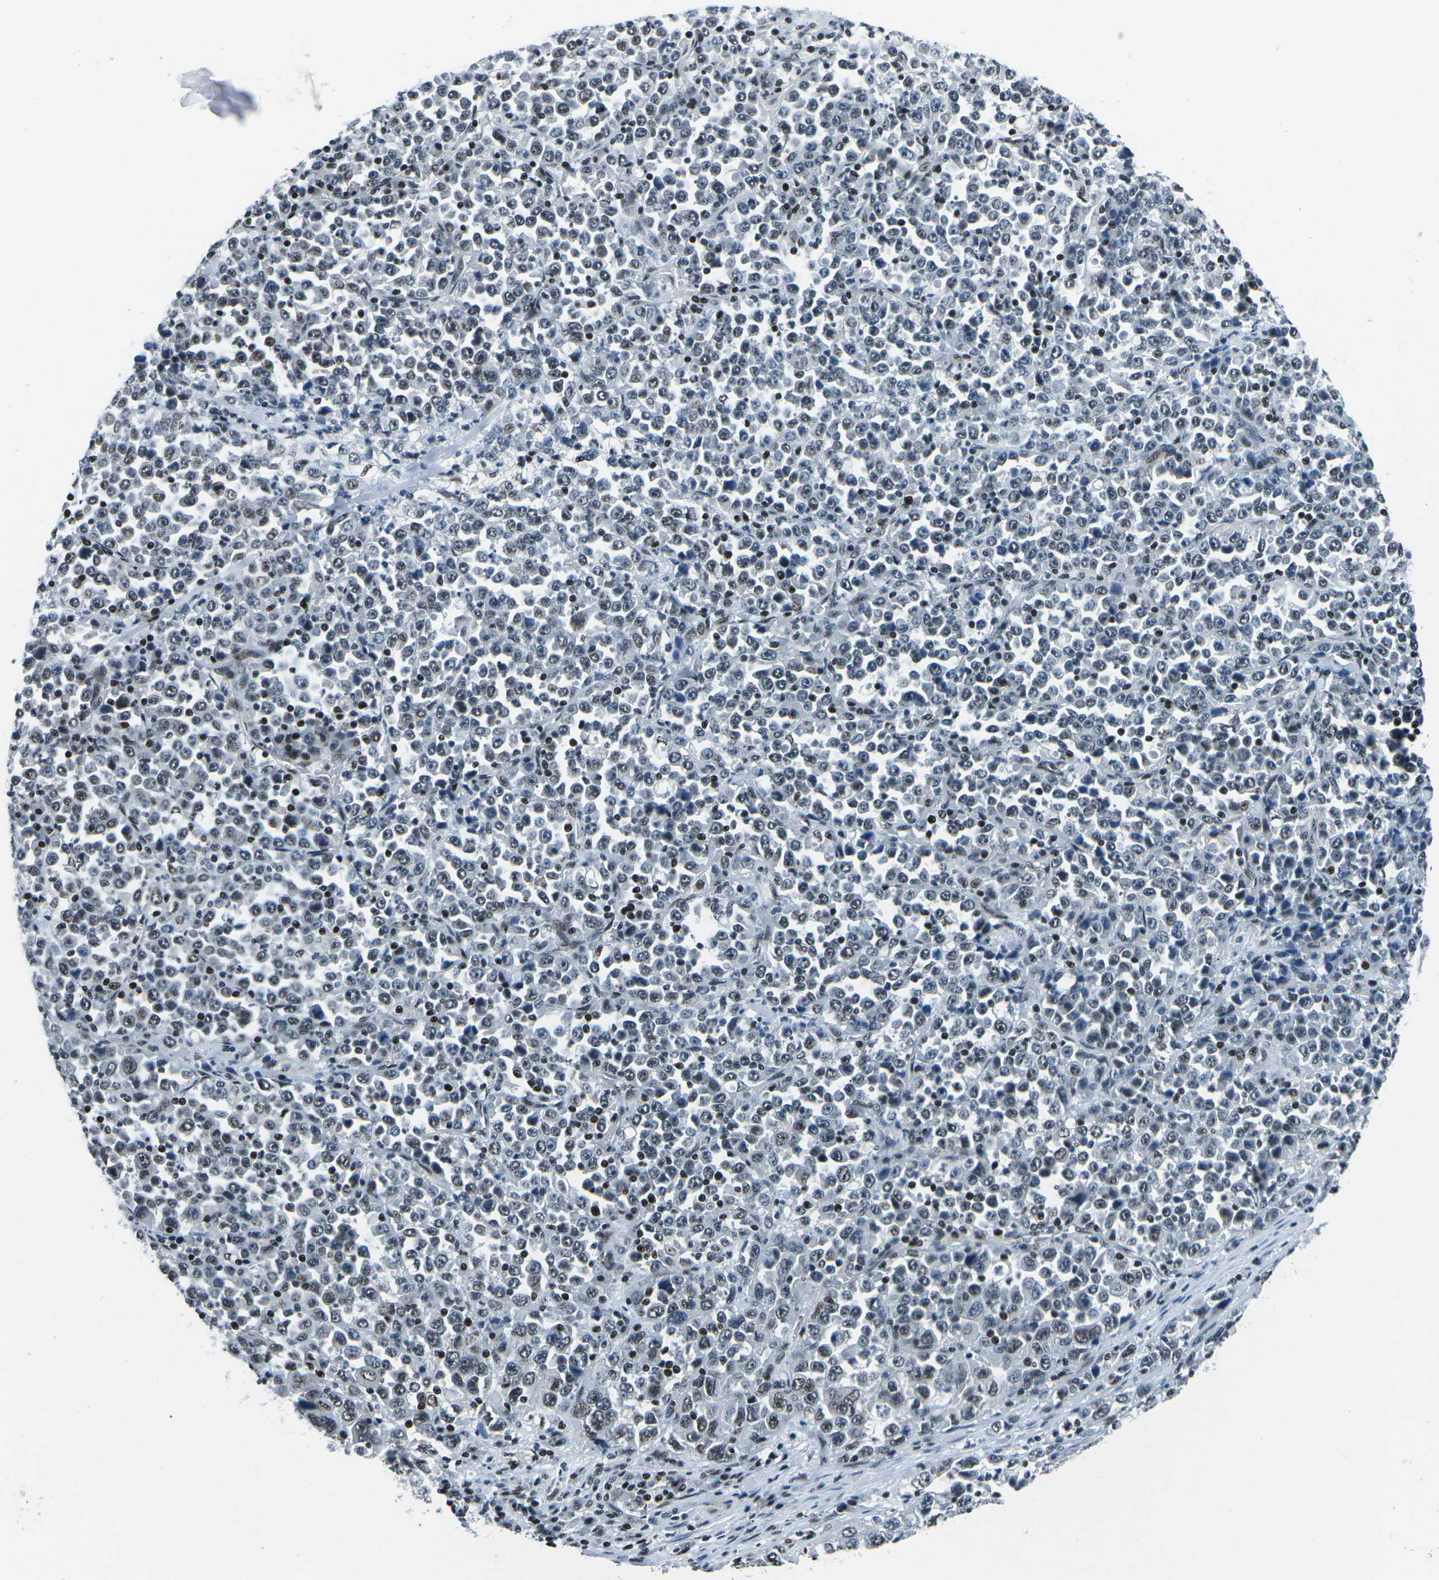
{"staining": {"intensity": "weak", "quantity": ">75%", "location": "nuclear"}, "tissue": "stomach cancer", "cell_type": "Tumor cells", "image_type": "cancer", "snomed": [{"axis": "morphology", "description": "Normal tissue, NOS"}, {"axis": "morphology", "description": "Adenocarcinoma, NOS"}, {"axis": "topography", "description": "Stomach, upper"}, {"axis": "topography", "description": "Stomach"}], "caption": "High-magnification brightfield microscopy of stomach cancer (adenocarcinoma) stained with DAB (brown) and counterstained with hematoxylin (blue). tumor cells exhibit weak nuclear positivity is identified in approximately>75% of cells.", "gene": "RBL2", "patient": {"sex": "male", "age": 59}}